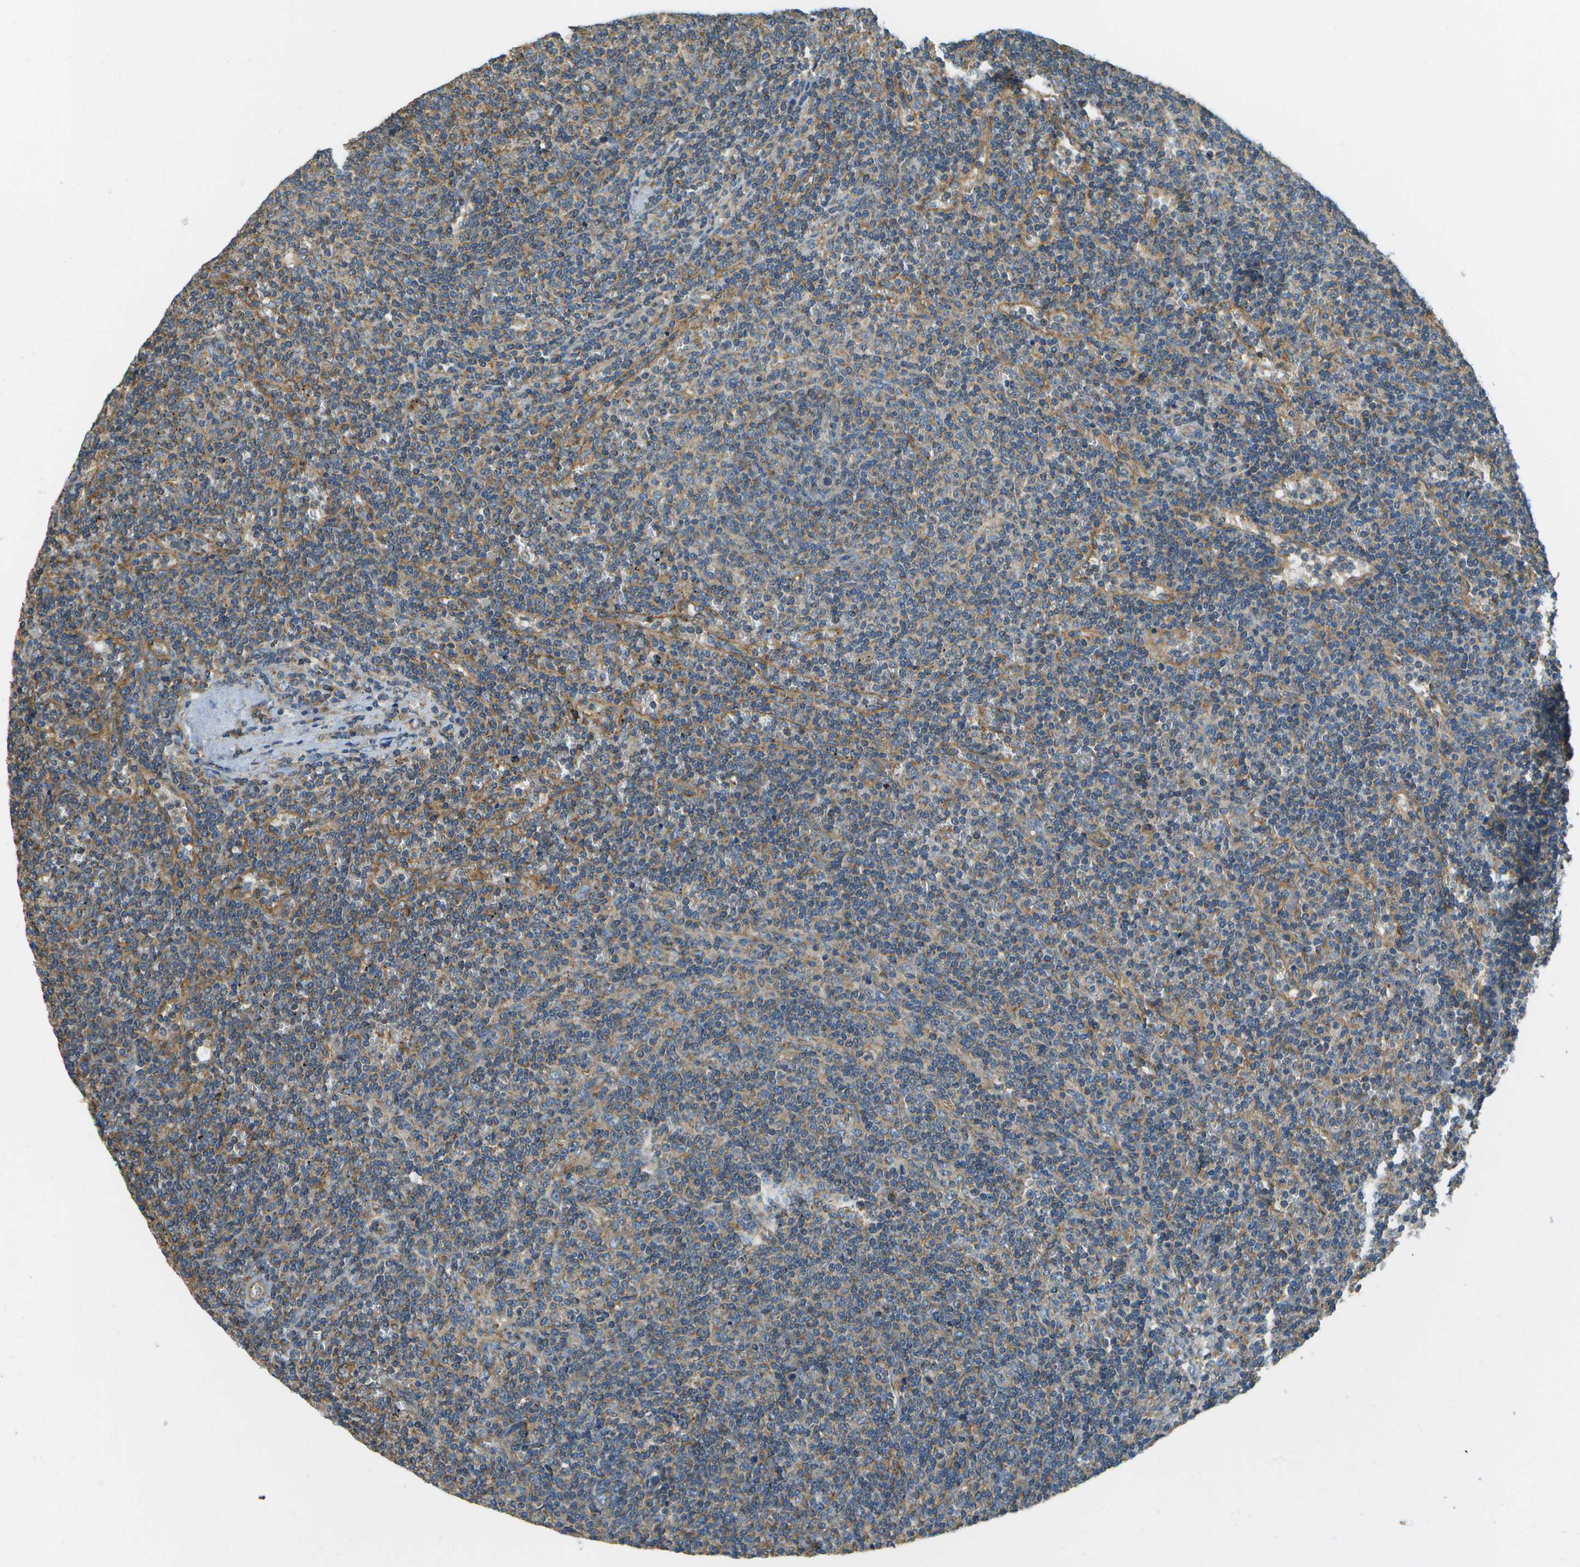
{"staining": {"intensity": "moderate", "quantity": "<25%", "location": "cytoplasmic/membranous"}, "tissue": "lymphoma", "cell_type": "Tumor cells", "image_type": "cancer", "snomed": [{"axis": "morphology", "description": "Malignant lymphoma, non-Hodgkin's type, Low grade"}, {"axis": "topography", "description": "Spleen"}], "caption": "This is a micrograph of immunohistochemistry (IHC) staining of low-grade malignant lymphoma, non-Hodgkin's type, which shows moderate positivity in the cytoplasmic/membranous of tumor cells.", "gene": "CLTC", "patient": {"sex": "female", "age": 50}}